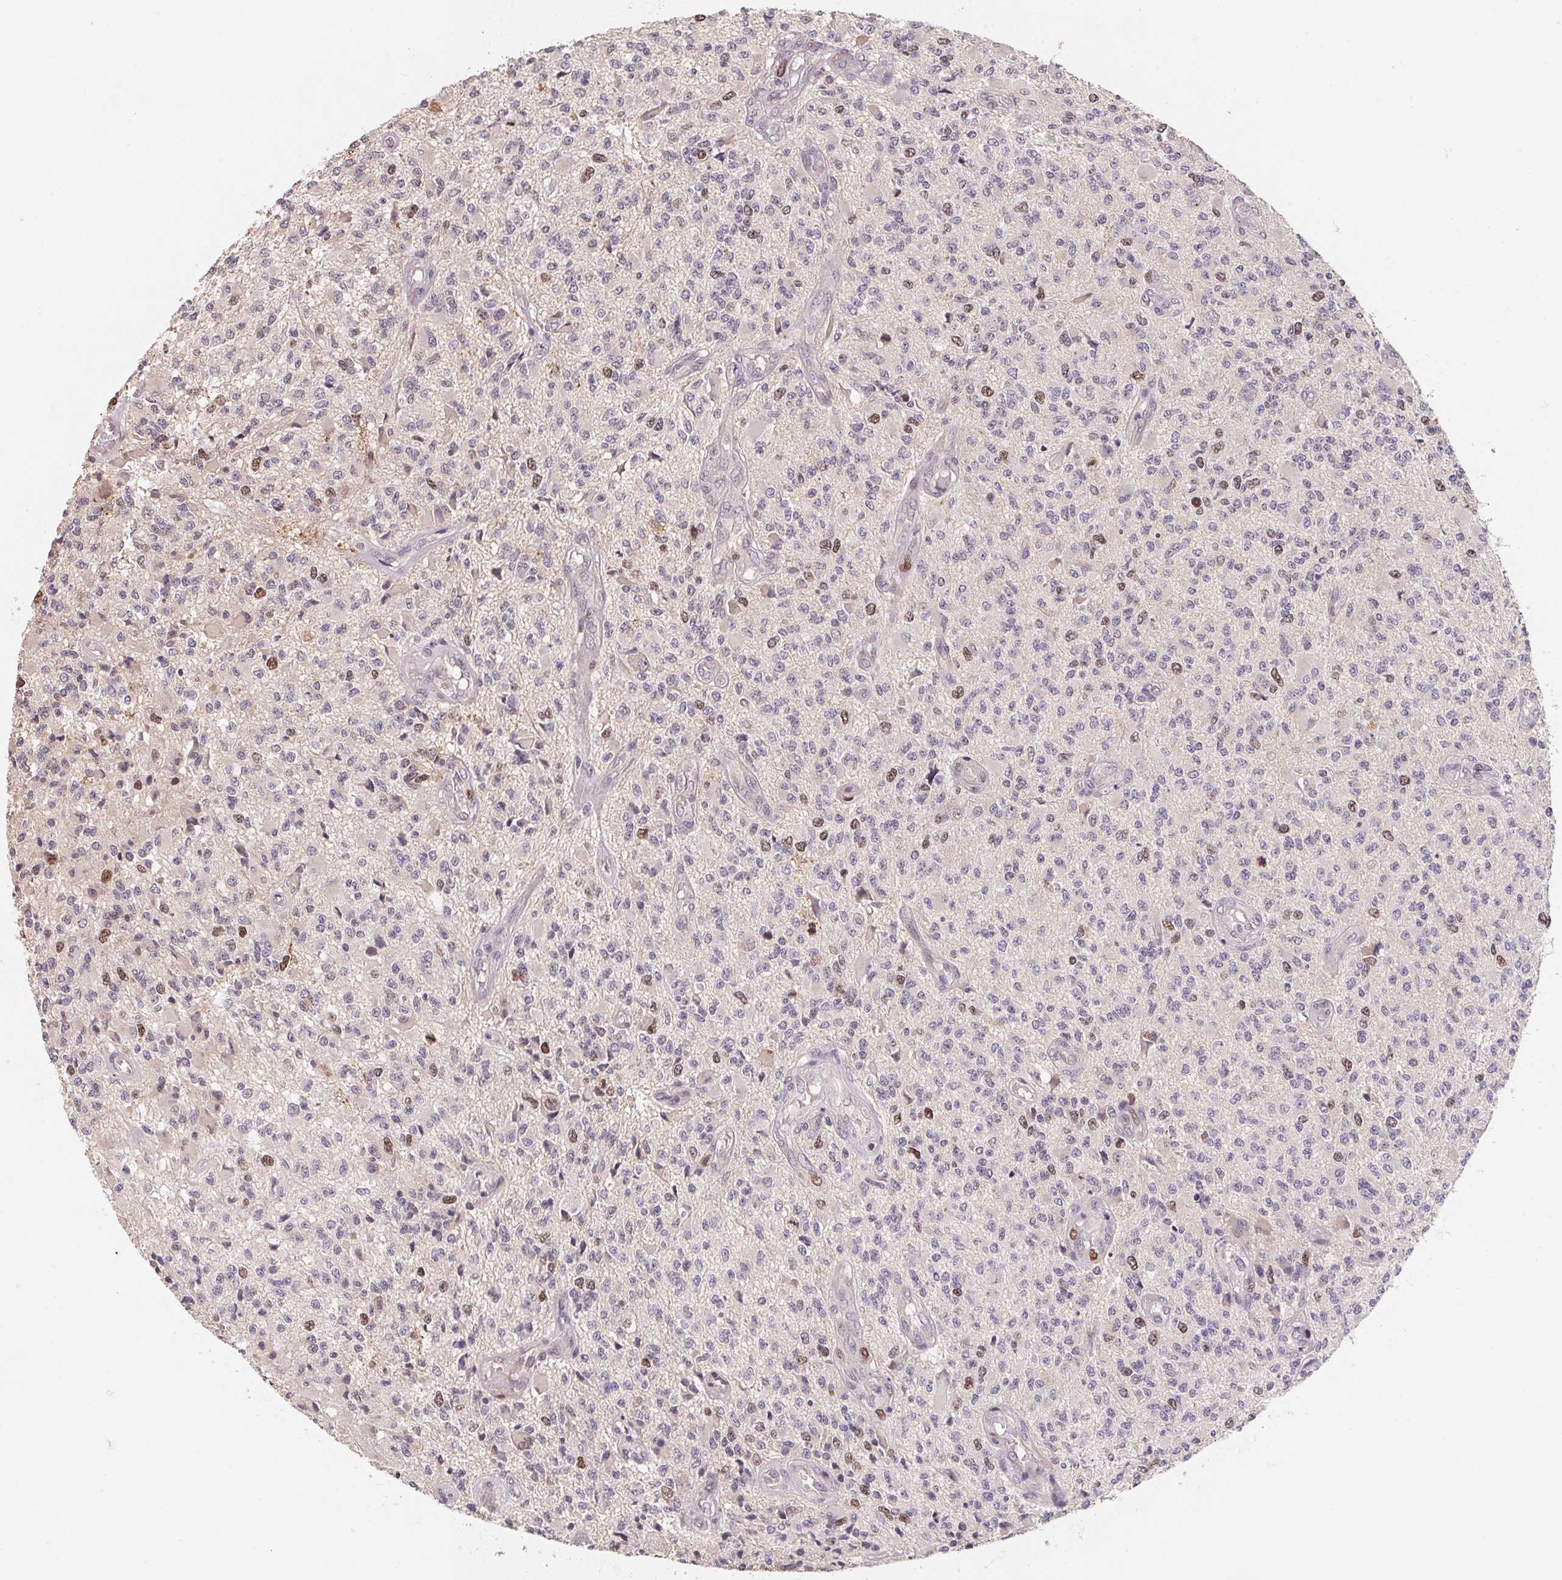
{"staining": {"intensity": "weak", "quantity": "<25%", "location": "nuclear"}, "tissue": "glioma", "cell_type": "Tumor cells", "image_type": "cancer", "snomed": [{"axis": "morphology", "description": "Glioma, malignant, High grade"}, {"axis": "topography", "description": "Brain"}], "caption": "Tumor cells are negative for protein expression in human malignant glioma (high-grade). Brightfield microscopy of IHC stained with DAB (brown) and hematoxylin (blue), captured at high magnification.", "gene": "KIFC1", "patient": {"sex": "female", "age": 63}}